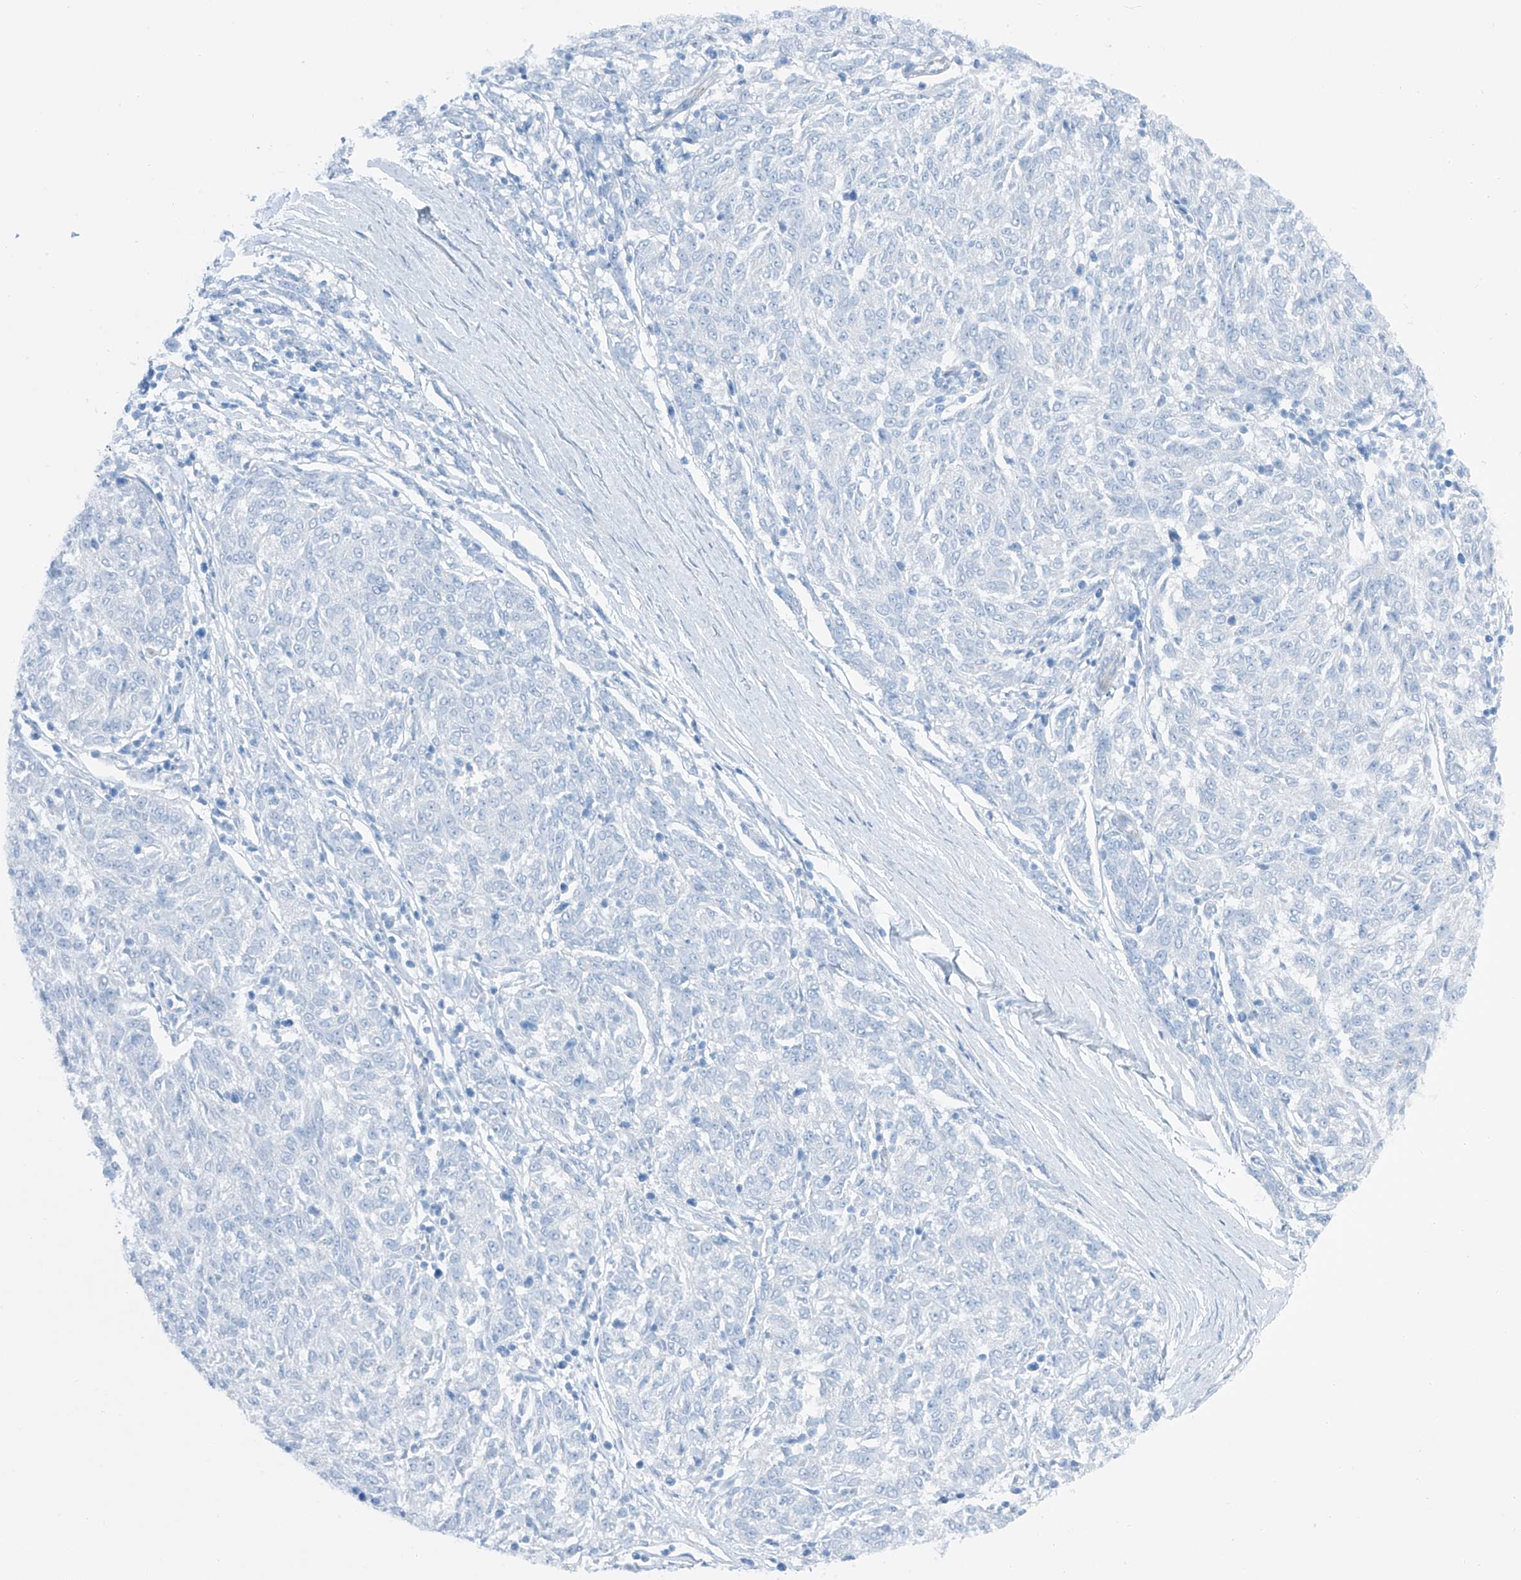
{"staining": {"intensity": "negative", "quantity": "none", "location": "none"}, "tissue": "melanoma", "cell_type": "Tumor cells", "image_type": "cancer", "snomed": [{"axis": "morphology", "description": "Malignant melanoma, NOS"}, {"axis": "topography", "description": "Skin"}], "caption": "High power microscopy image of an immunohistochemistry photomicrograph of malignant melanoma, revealing no significant expression in tumor cells.", "gene": "MAGI1", "patient": {"sex": "female", "age": 72}}